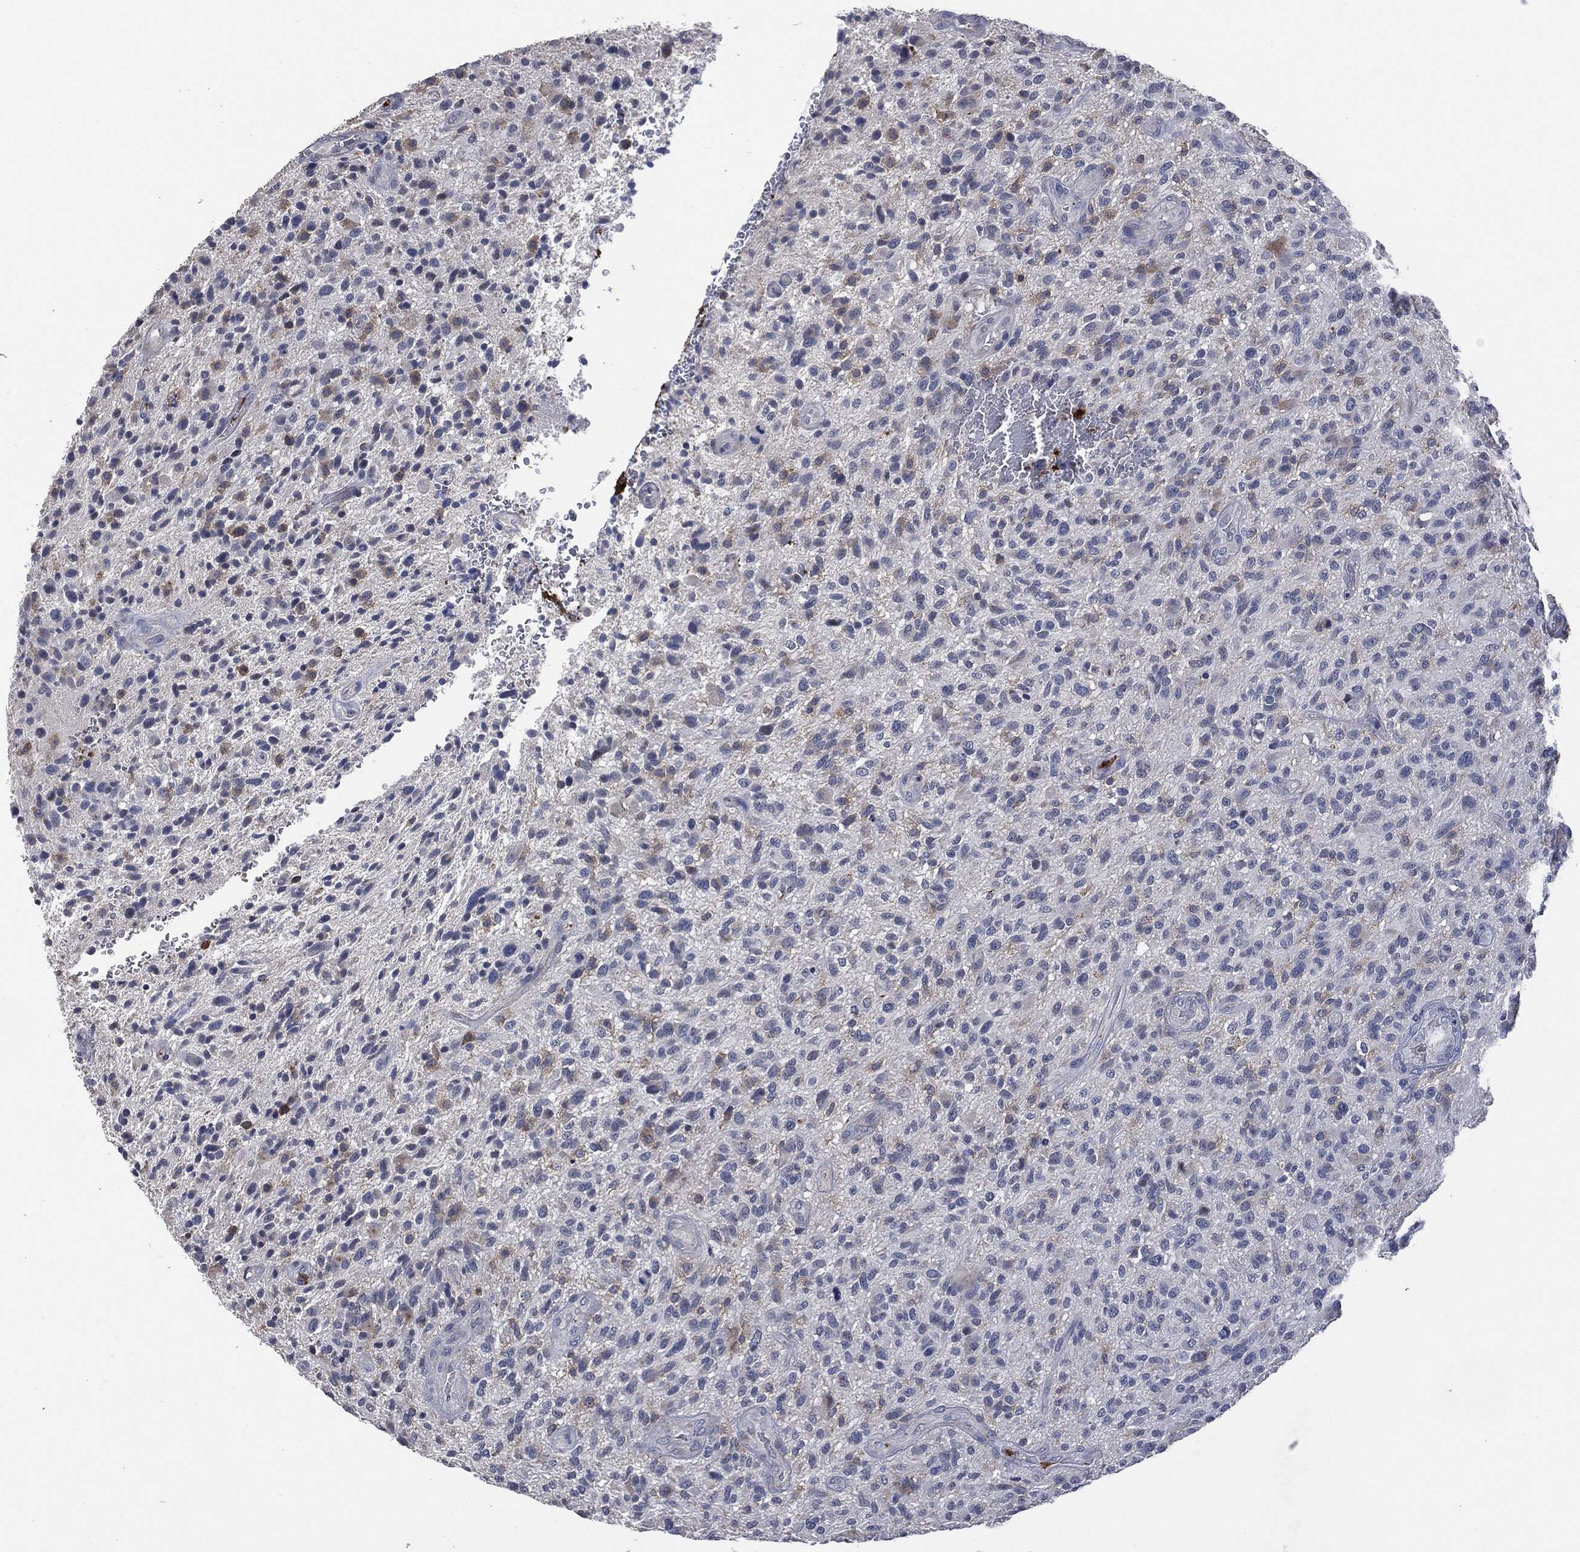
{"staining": {"intensity": "moderate", "quantity": "<25%", "location": "cytoplasmic/membranous"}, "tissue": "glioma", "cell_type": "Tumor cells", "image_type": "cancer", "snomed": [{"axis": "morphology", "description": "Glioma, malignant, High grade"}, {"axis": "topography", "description": "Brain"}], "caption": "Malignant glioma (high-grade) was stained to show a protein in brown. There is low levels of moderate cytoplasmic/membranous expression in about <25% of tumor cells.", "gene": "CD33", "patient": {"sex": "male", "age": 47}}